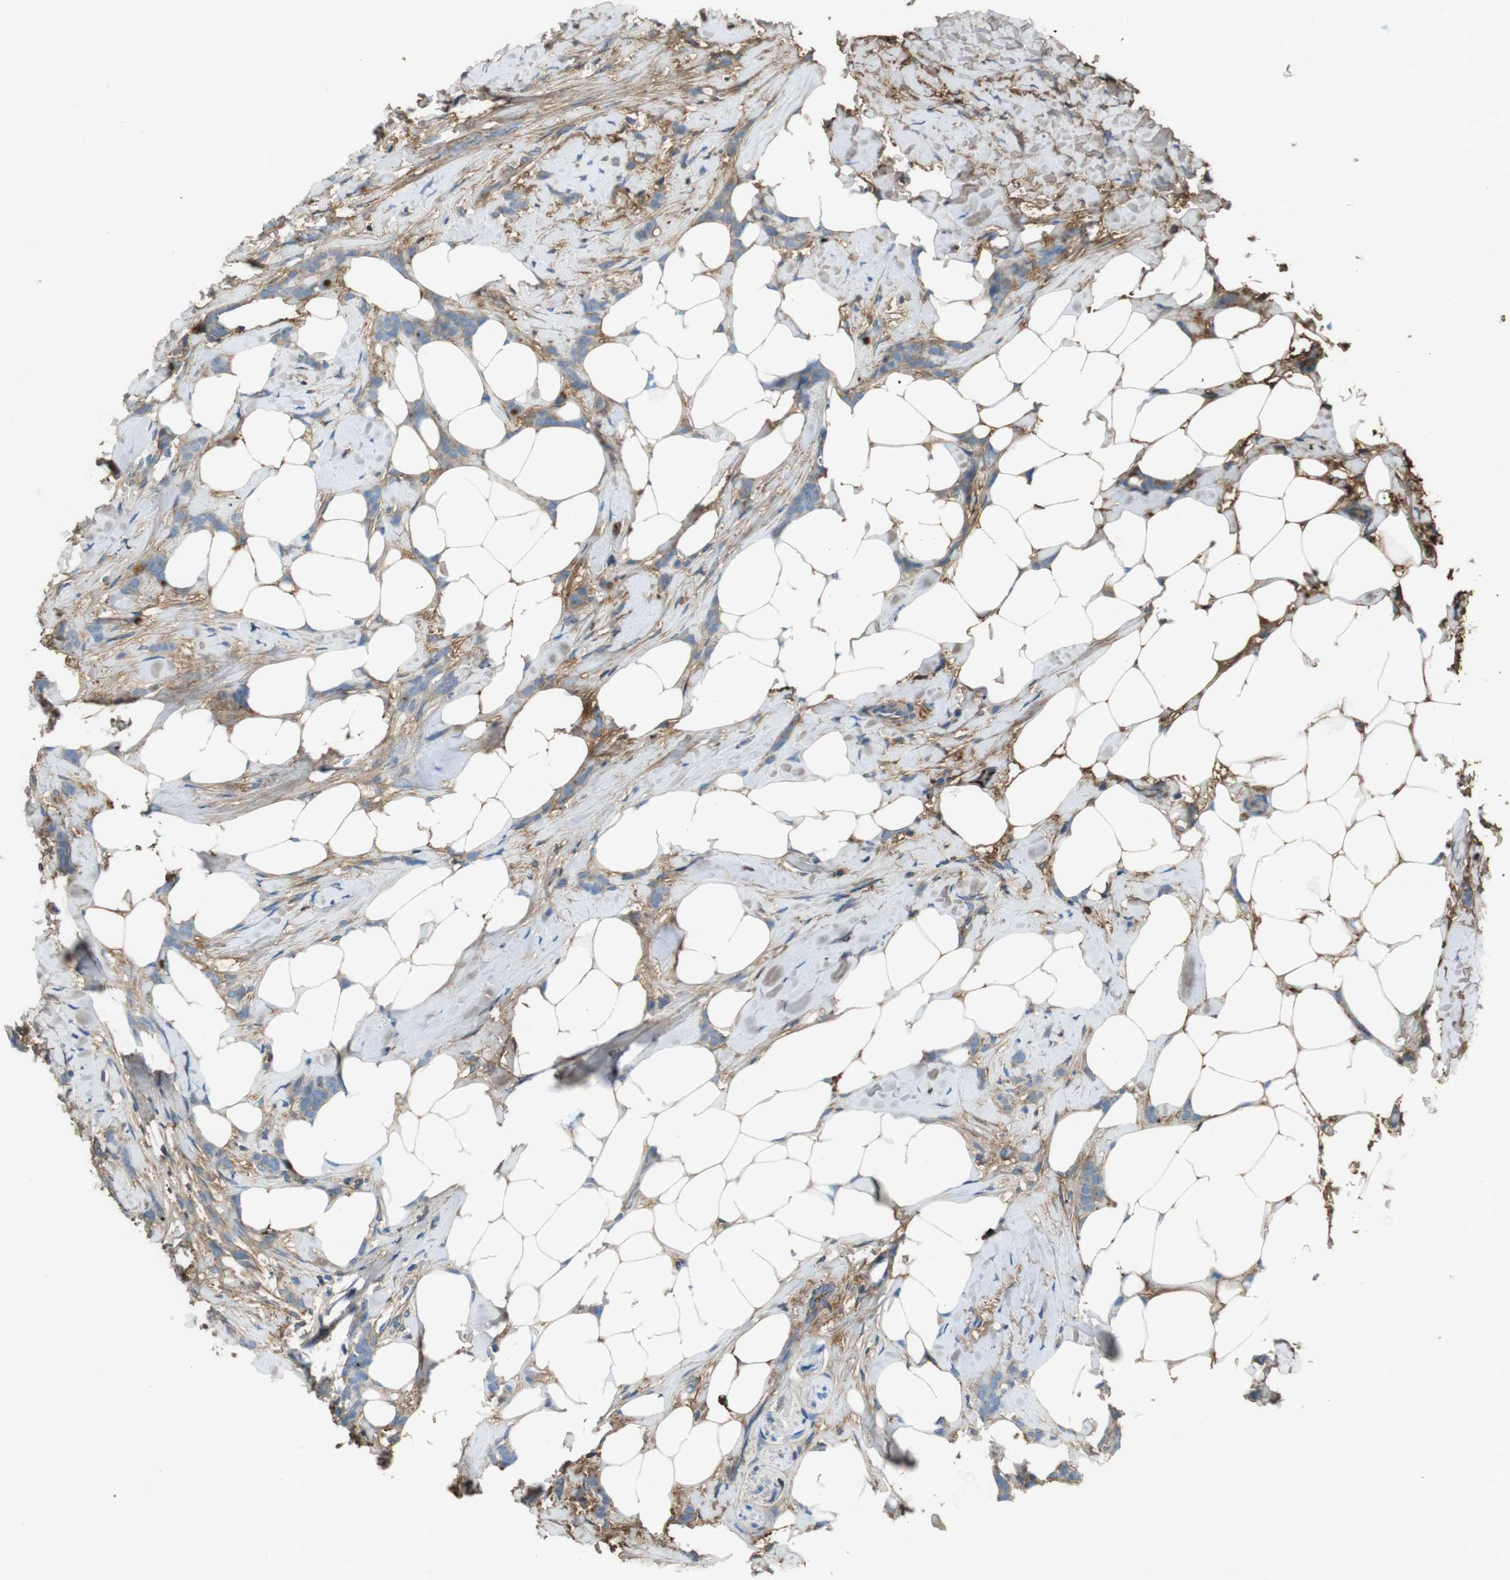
{"staining": {"intensity": "weak", "quantity": "25%-75%", "location": "cytoplasmic/membranous"}, "tissue": "breast cancer", "cell_type": "Tumor cells", "image_type": "cancer", "snomed": [{"axis": "morphology", "description": "Lobular carcinoma, in situ"}, {"axis": "morphology", "description": "Lobular carcinoma"}, {"axis": "topography", "description": "Breast"}], "caption": "Approximately 25%-75% of tumor cells in human lobular carcinoma (breast) display weak cytoplasmic/membranous protein positivity as visualized by brown immunohistochemical staining.", "gene": "LTBP4", "patient": {"sex": "female", "age": 41}}